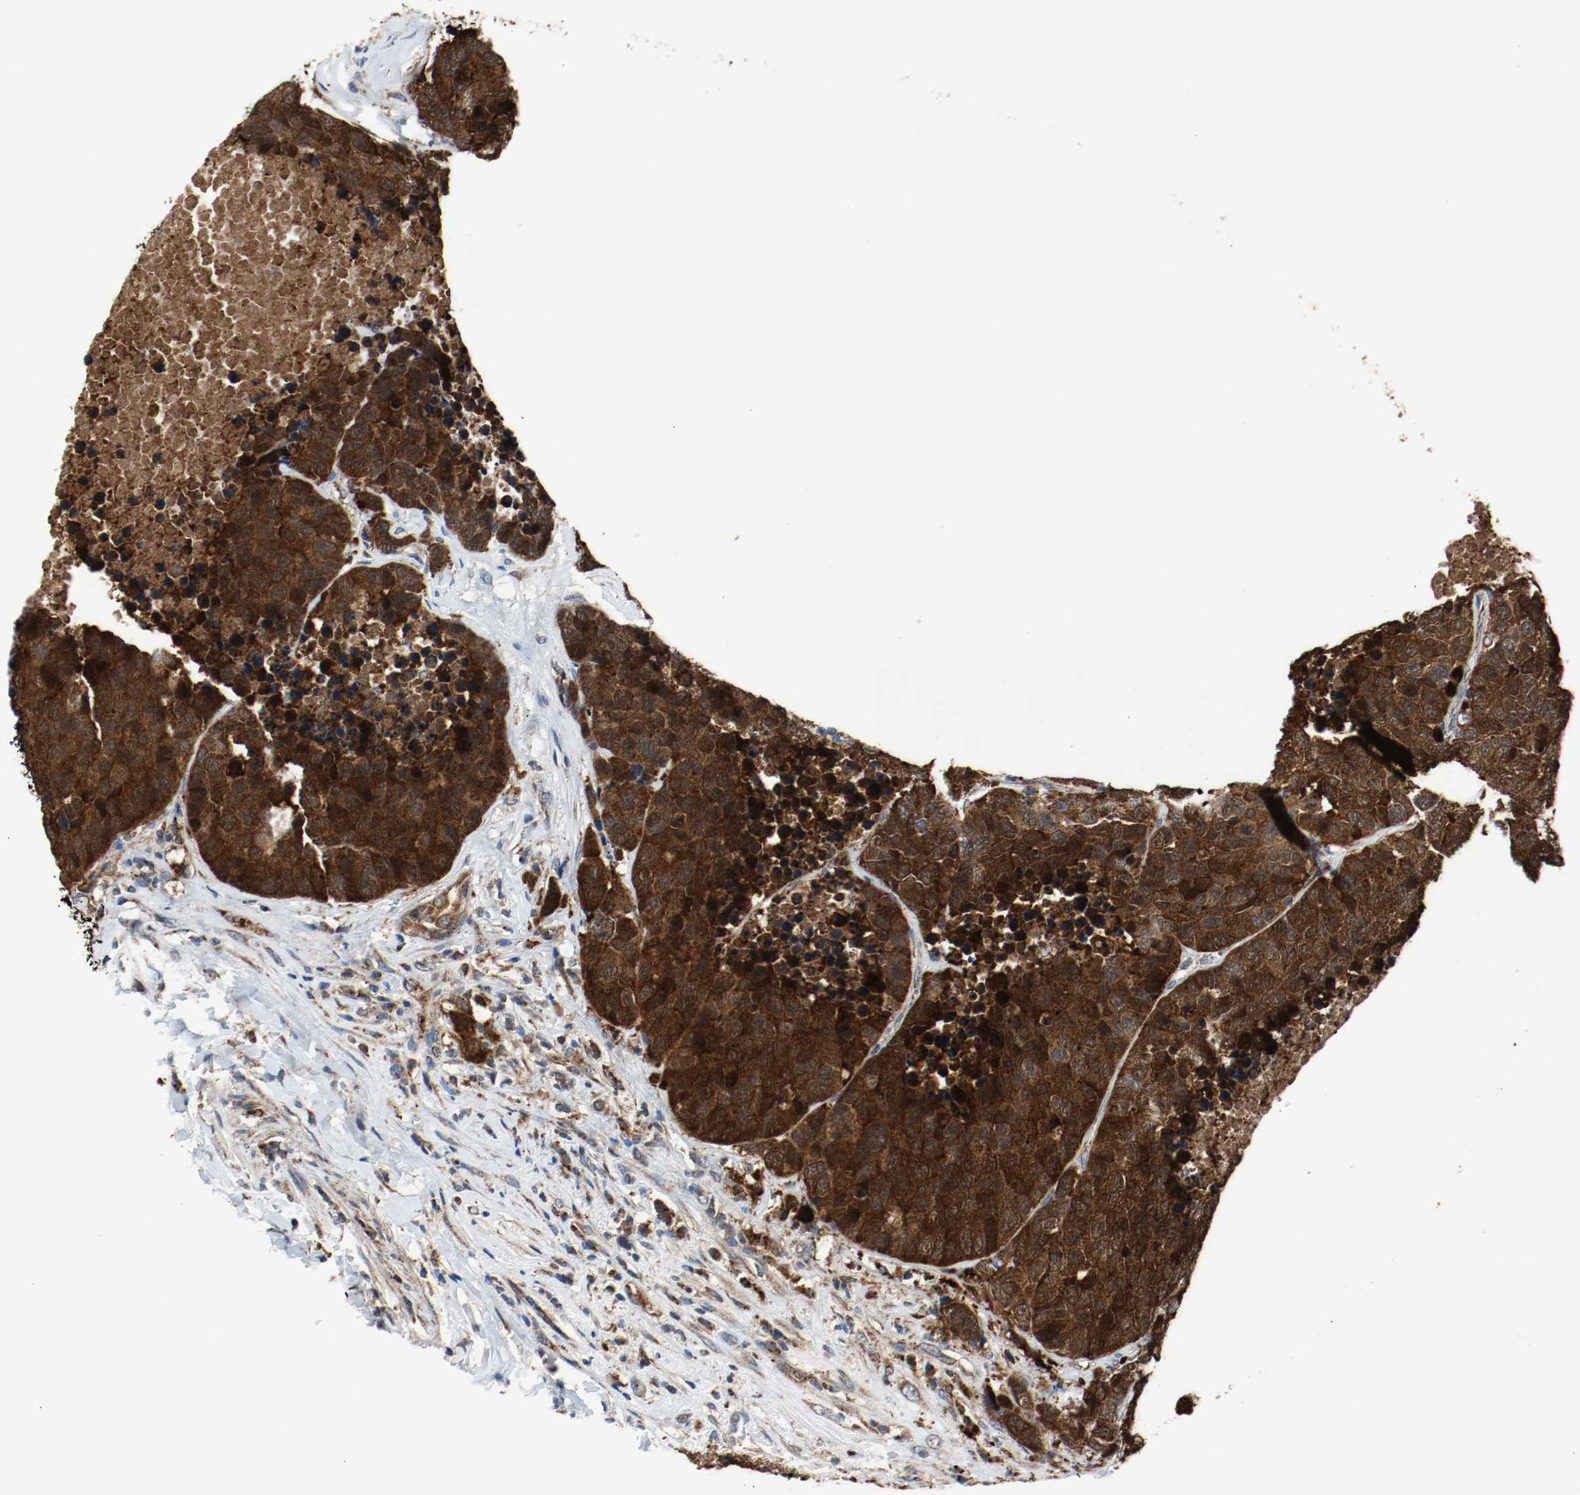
{"staining": {"intensity": "strong", "quantity": ">75%", "location": "cytoplasmic/membranous"}, "tissue": "carcinoid", "cell_type": "Tumor cells", "image_type": "cancer", "snomed": [{"axis": "morphology", "description": "Carcinoid, malignant, NOS"}, {"axis": "topography", "description": "Lung"}], "caption": "Protein staining of carcinoid (malignant) tissue shows strong cytoplasmic/membranous expression in approximately >75% of tumor cells.", "gene": "TXNRD1", "patient": {"sex": "male", "age": 60}}